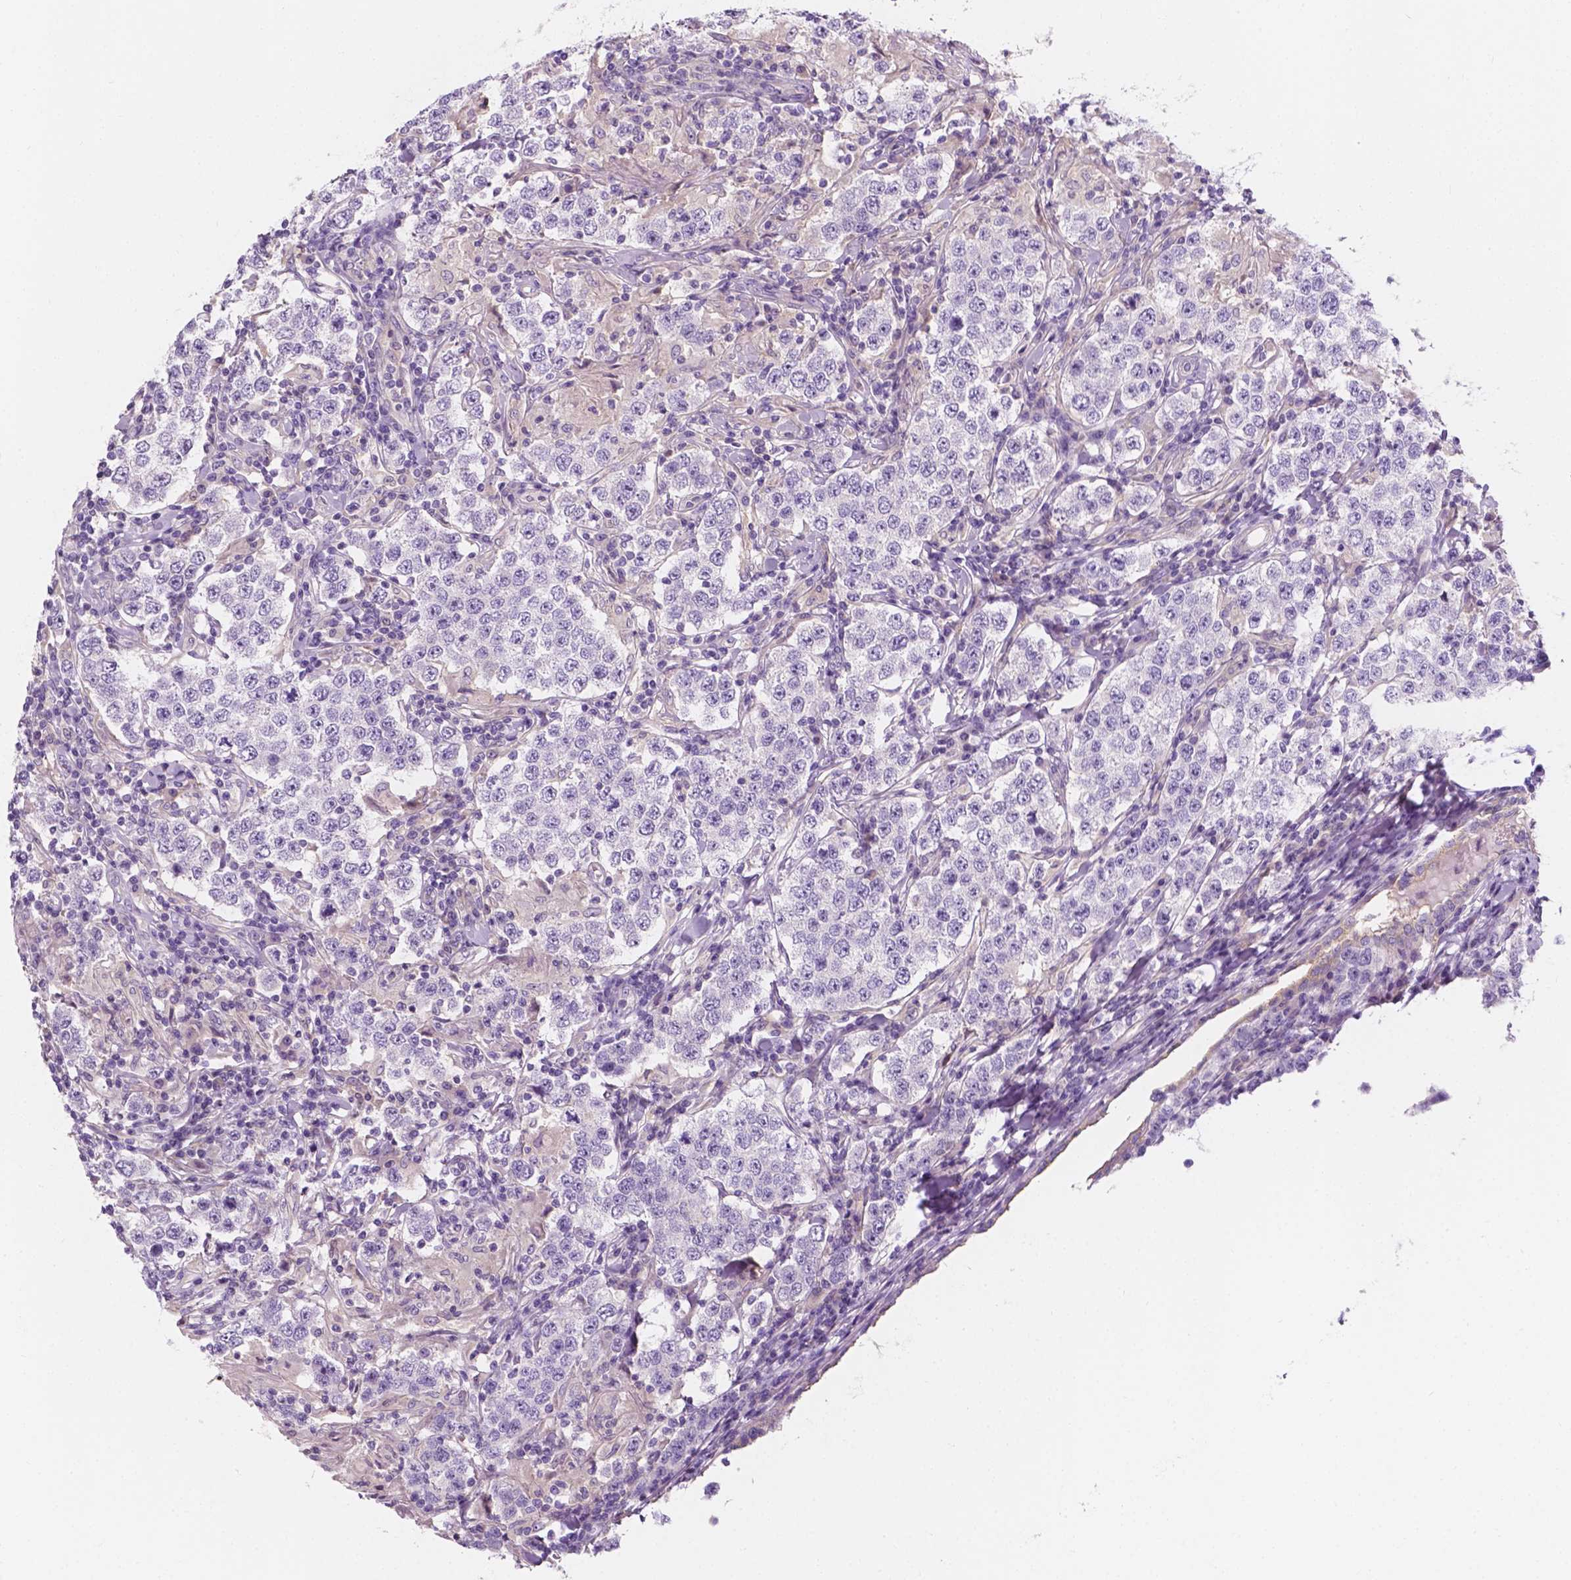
{"staining": {"intensity": "negative", "quantity": "none", "location": "none"}, "tissue": "testis cancer", "cell_type": "Tumor cells", "image_type": "cancer", "snomed": [{"axis": "morphology", "description": "Seminoma, NOS"}, {"axis": "morphology", "description": "Carcinoma, Embryonal, NOS"}, {"axis": "topography", "description": "Testis"}], "caption": "This is an immunohistochemistry (IHC) histopathology image of human testis cancer (embryonal carcinoma). There is no staining in tumor cells.", "gene": "SIRT2", "patient": {"sex": "male", "age": 41}}